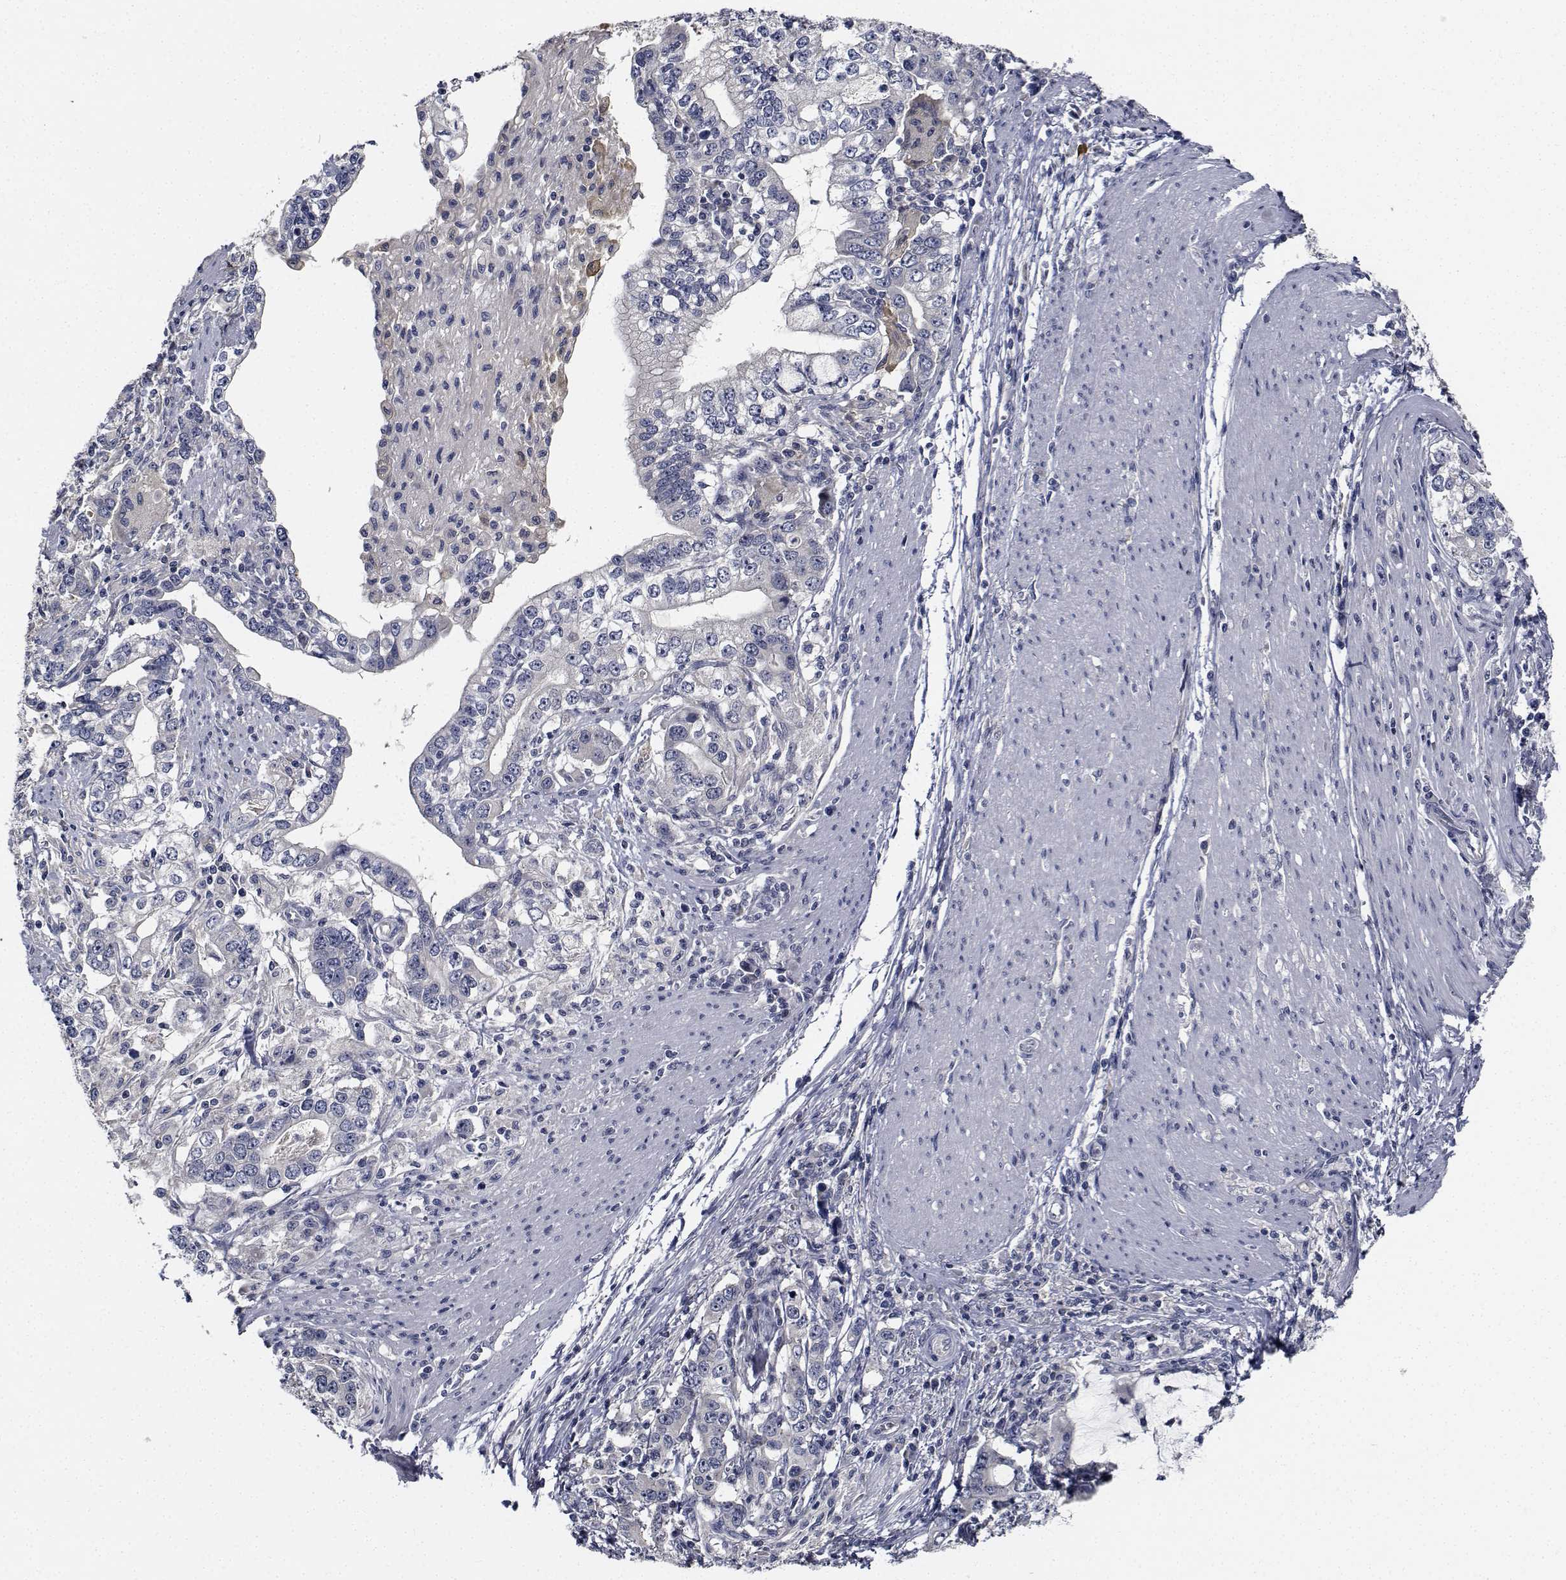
{"staining": {"intensity": "negative", "quantity": "none", "location": "none"}, "tissue": "stomach cancer", "cell_type": "Tumor cells", "image_type": "cancer", "snomed": [{"axis": "morphology", "description": "Adenocarcinoma, NOS"}, {"axis": "topography", "description": "Stomach, lower"}], "caption": "This is a image of IHC staining of adenocarcinoma (stomach), which shows no staining in tumor cells.", "gene": "NVL", "patient": {"sex": "female", "age": 72}}